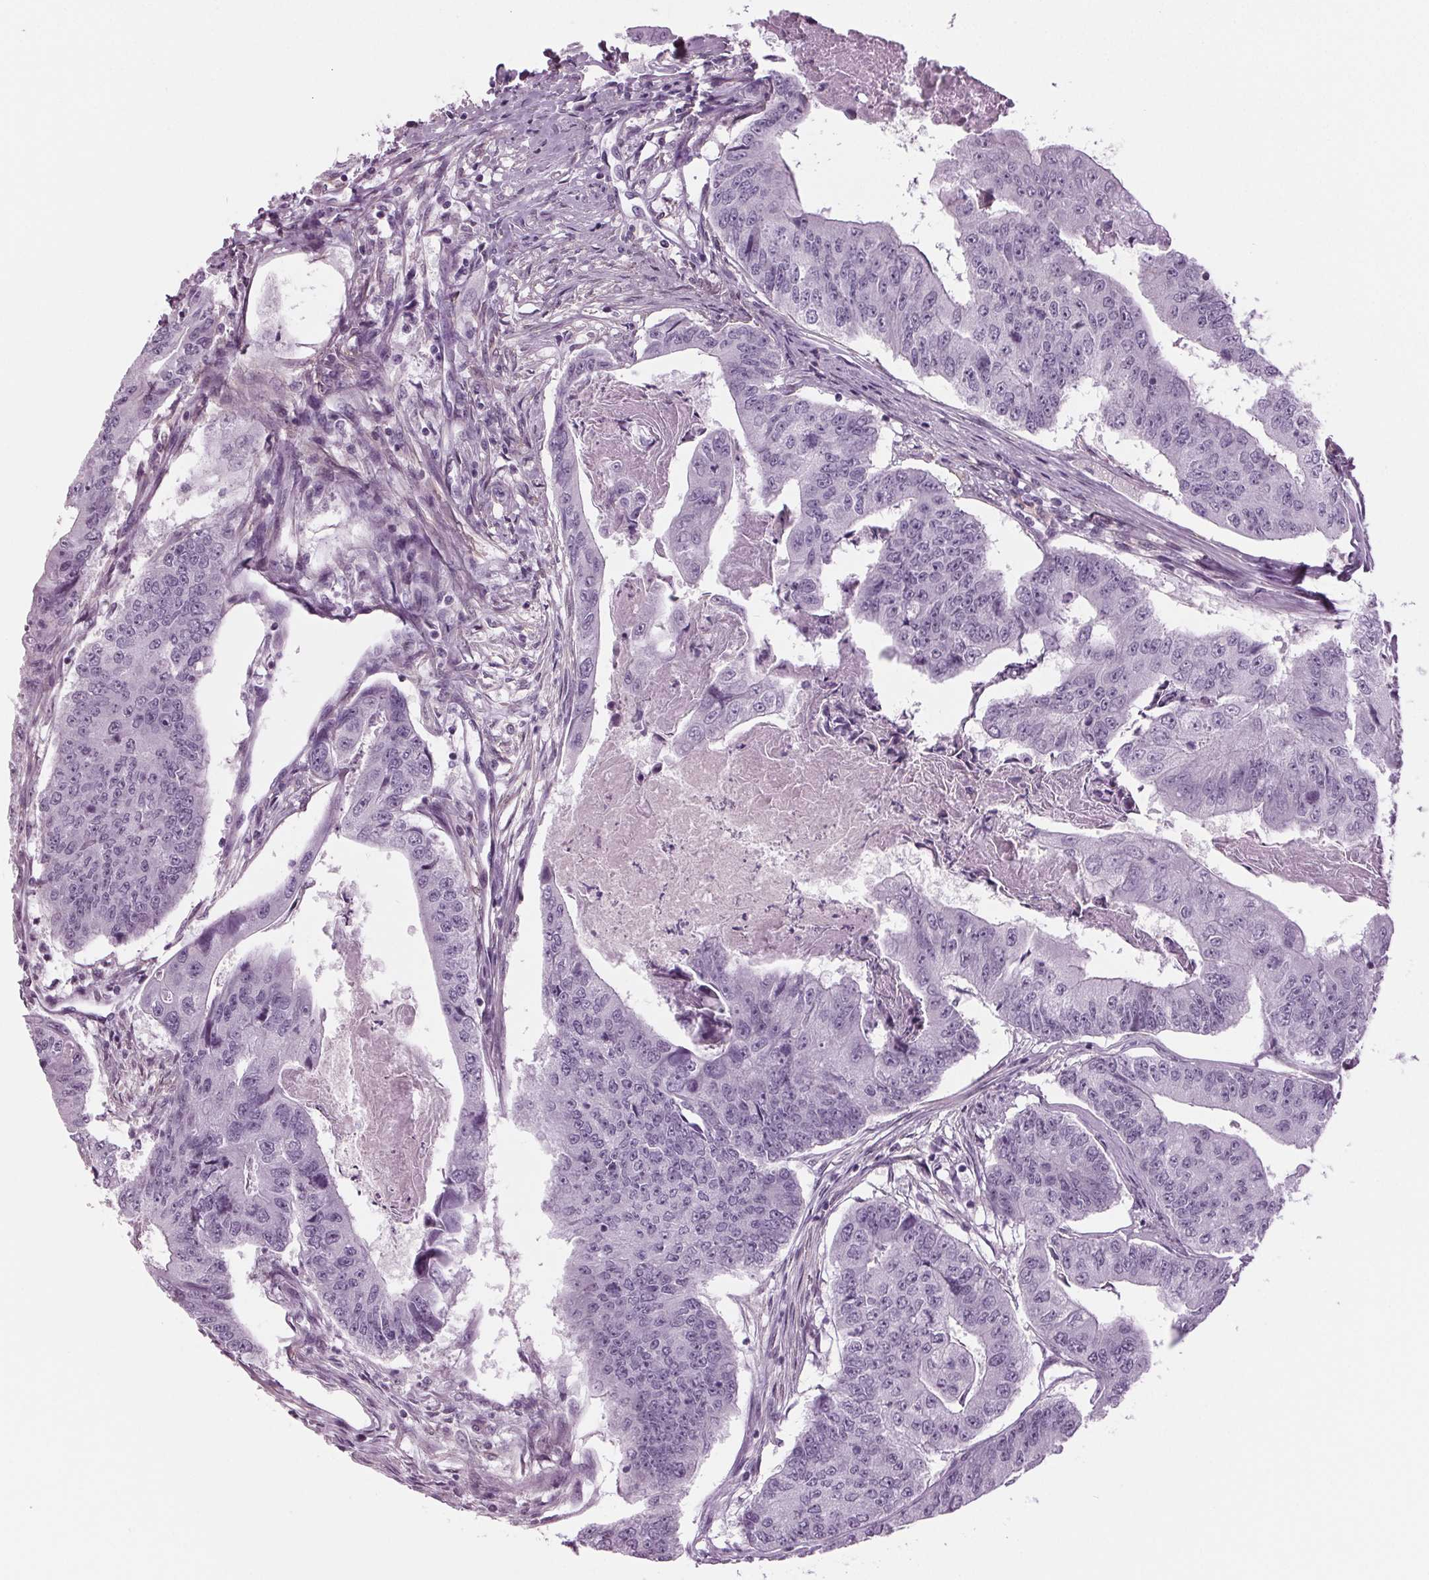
{"staining": {"intensity": "negative", "quantity": "none", "location": "none"}, "tissue": "colorectal cancer", "cell_type": "Tumor cells", "image_type": "cancer", "snomed": [{"axis": "morphology", "description": "Adenocarcinoma, NOS"}, {"axis": "topography", "description": "Colon"}], "caption": "Adenocarcinoma (colorectal) stained for a protein using IHC exhibits no positivity tumor cells.", "gene": "BHLHE22", "patient": {"sex": "female", "age": 67}}